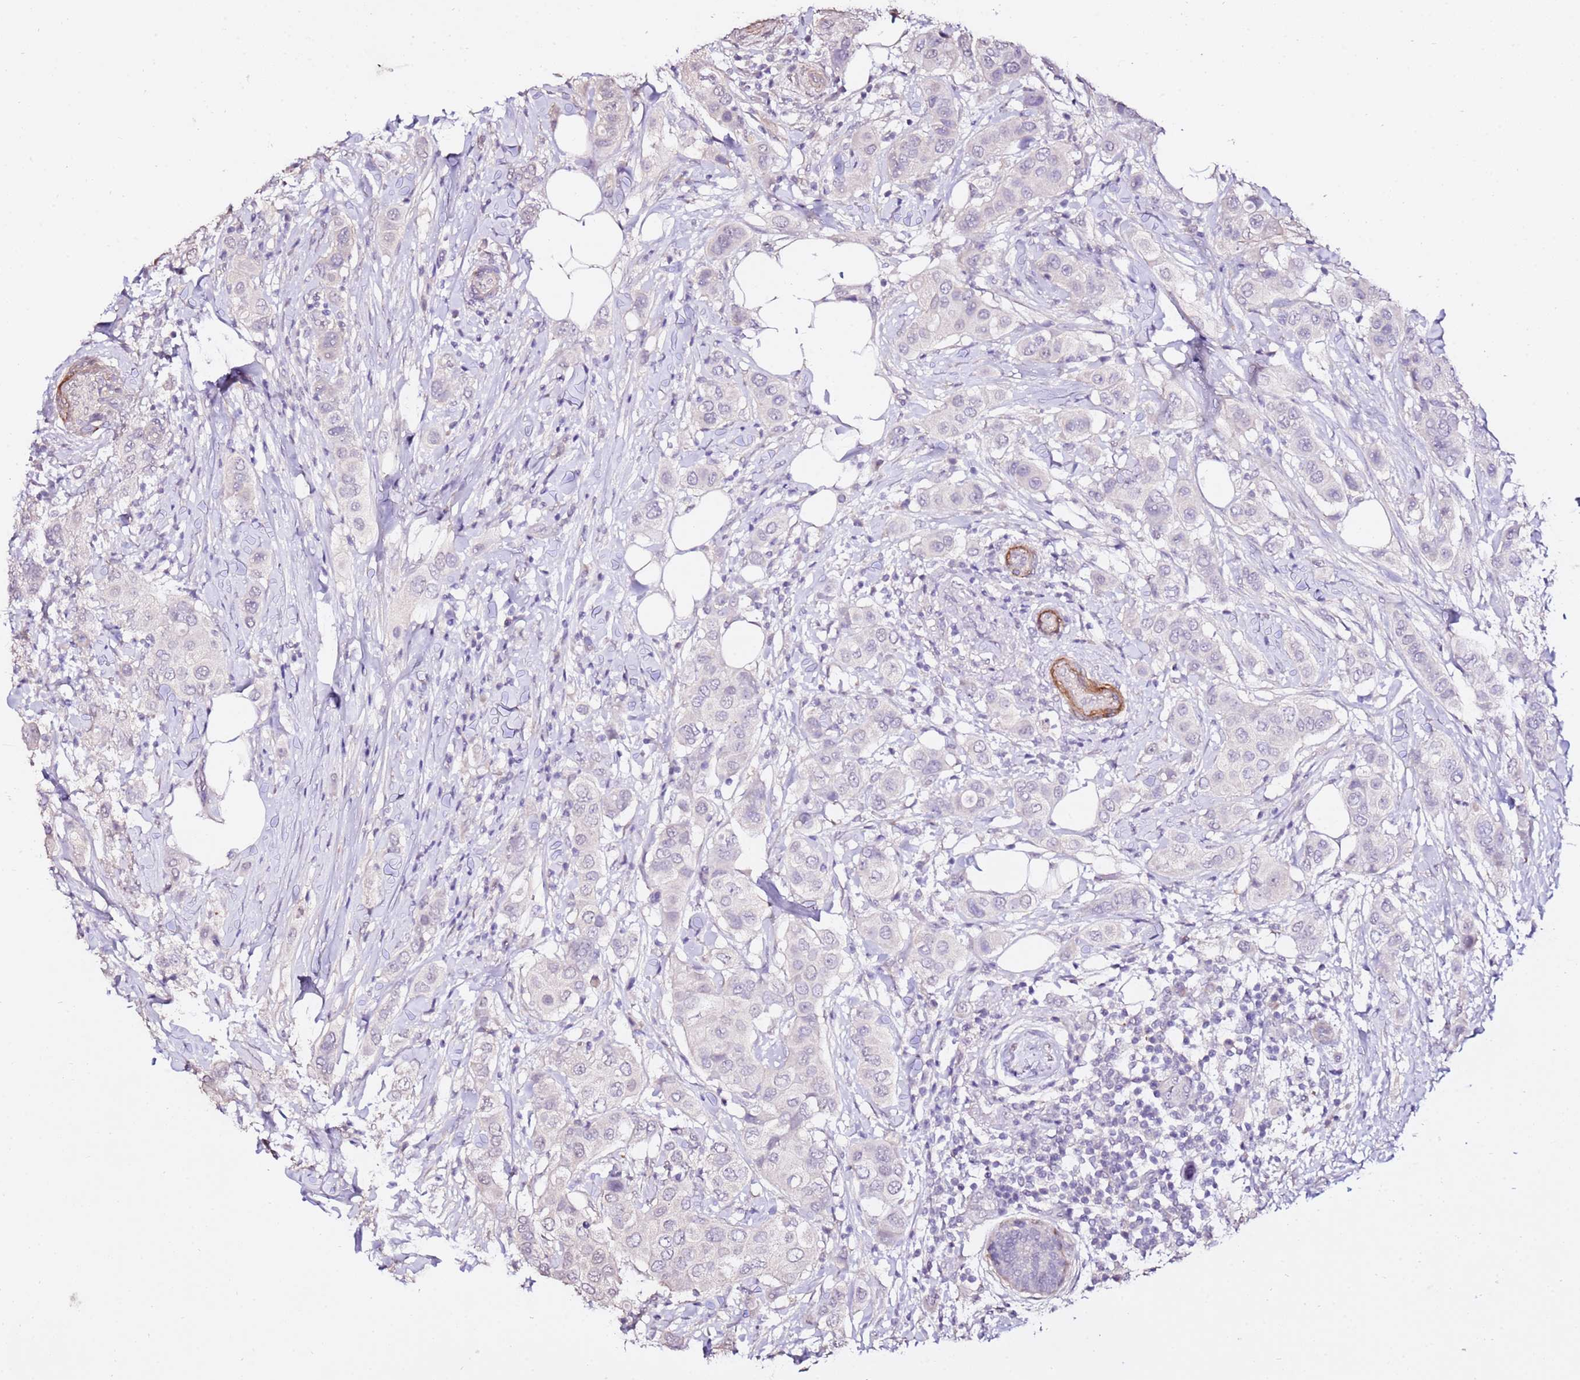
{"staining": {"intensity": "negative", "quantity": "none", "location": "none"}, "tissue": "breast cancer", "cell_type": "Tumor cells", "image_type": "cancer", "snomed": [{"axis": "morphology", "description": "Lobular carcinoma"}, {"axis": "topography", "description": "Breast"}], "caption": "High power microscopy image of an immunohistochemistry (IHC) histopathology image of breast cancer (lobular carcinoma), revealing no significant expression in tumor cells.", "gene": "ART5", "patient": {"sex": "female", "age": 51}}